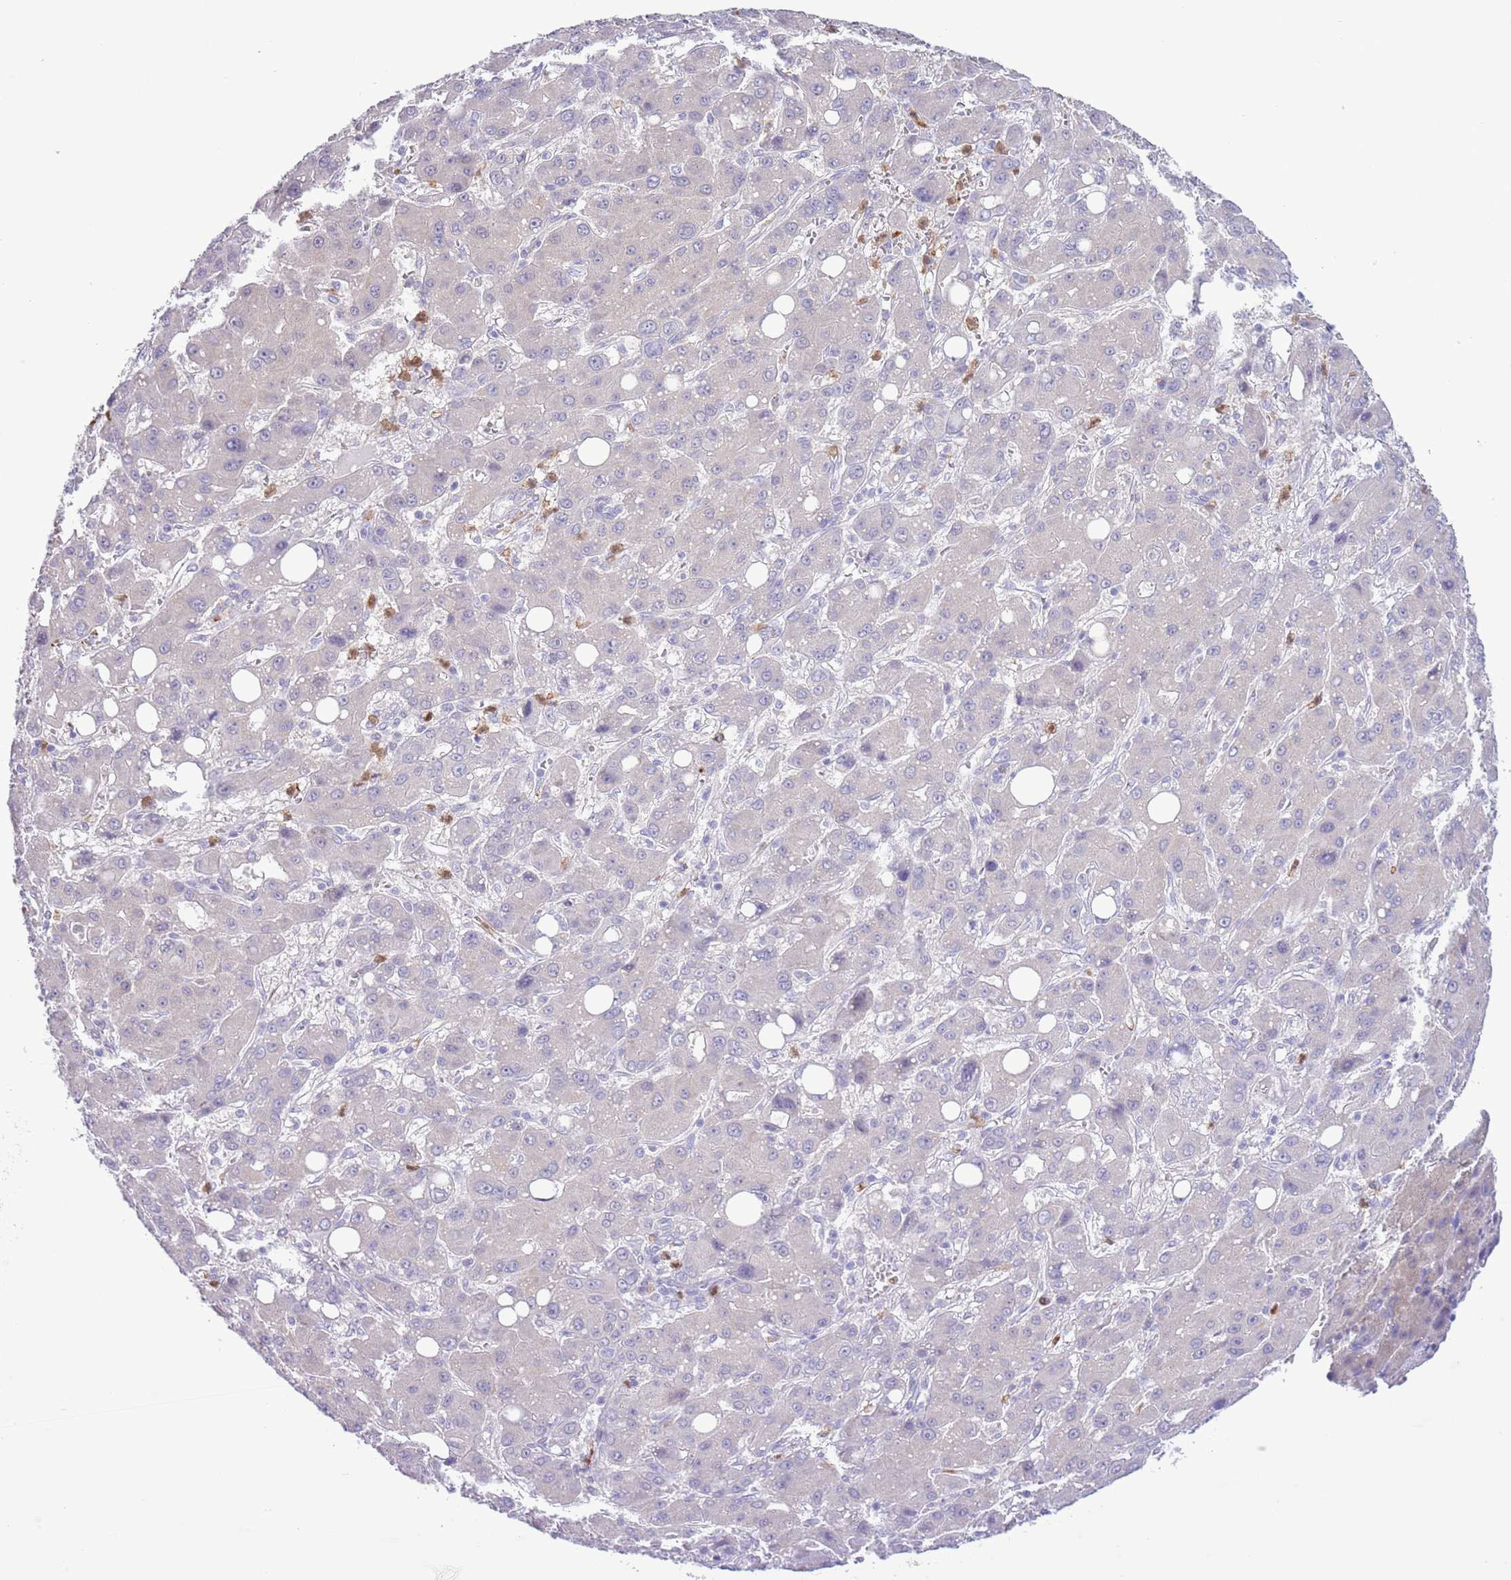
{"staining": {"intensity": "negative", "quantity": "none", "location": "none"}, "tissue": "liver cancer", "cell_type": "Tumor cells", "image_type": "cancer", "snomed": [{"axis": "morphology", "description": "Carcinoma, Hepatocellular, NOS"}, {"axis": "topography", "description": "Liver"}], "caption": "Immunohistochemistry photomicrograph of neoplastic tissue: human liver hepatocellular carcinoma stained with DAB exhibits no significant protein positivity in tumor cells.", "gene": "OR6M1", "patient": {"sex": "male", "age": 55}}